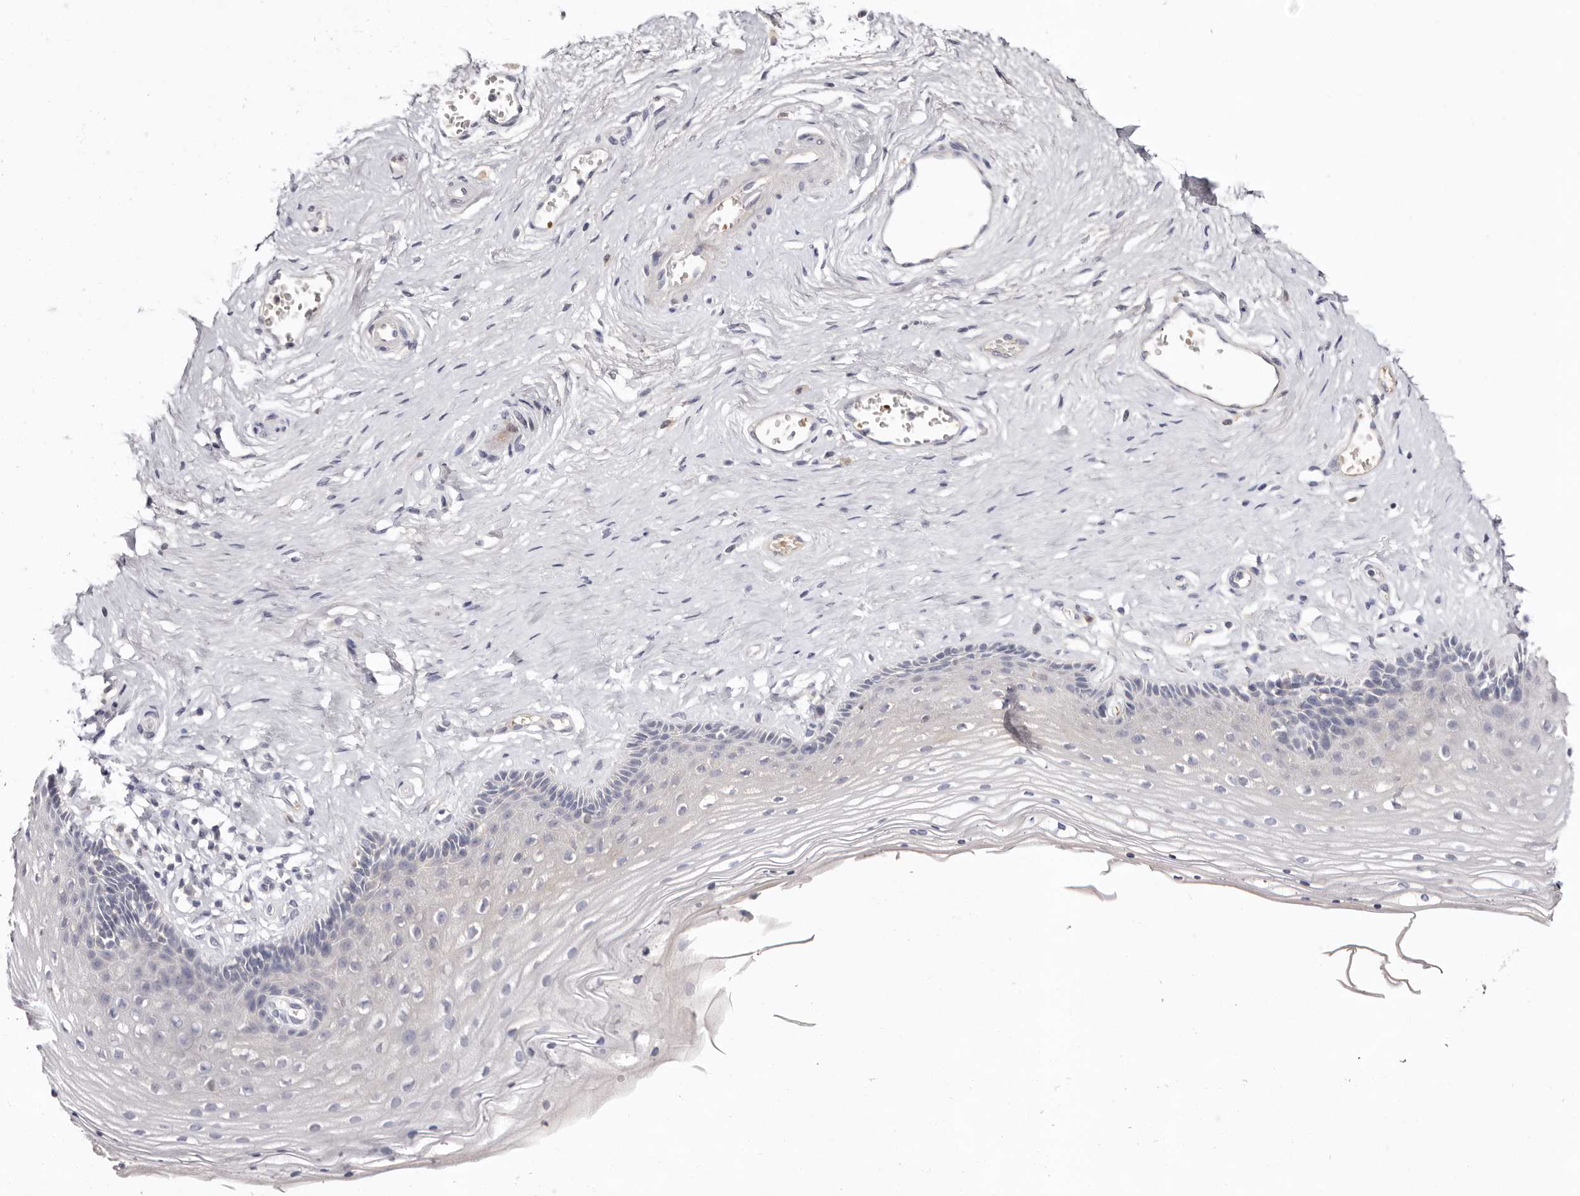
{"staining": {"intensity": "strong", "quantity": "<25%", "location": "cytoplasmic/membranous"}, "tissue": "vagina", "cell_type": "Squamous epithelial cells", "image_type": "normal", "snomed": [{"axis": "morphology", "description": "Normal tissue, NOS"}, {"axis": "topography", "description": "Vagina"}], "caption": "IHC histopathology image of unremarkable human vagina stained for a protein (brown), which shows medium levels of strong cytoplasmic/membranous positivity in approximately <25% of squamous epithelial cells.", "gene": "LMLN", "patient": {"sex": "female", "age": 46}}